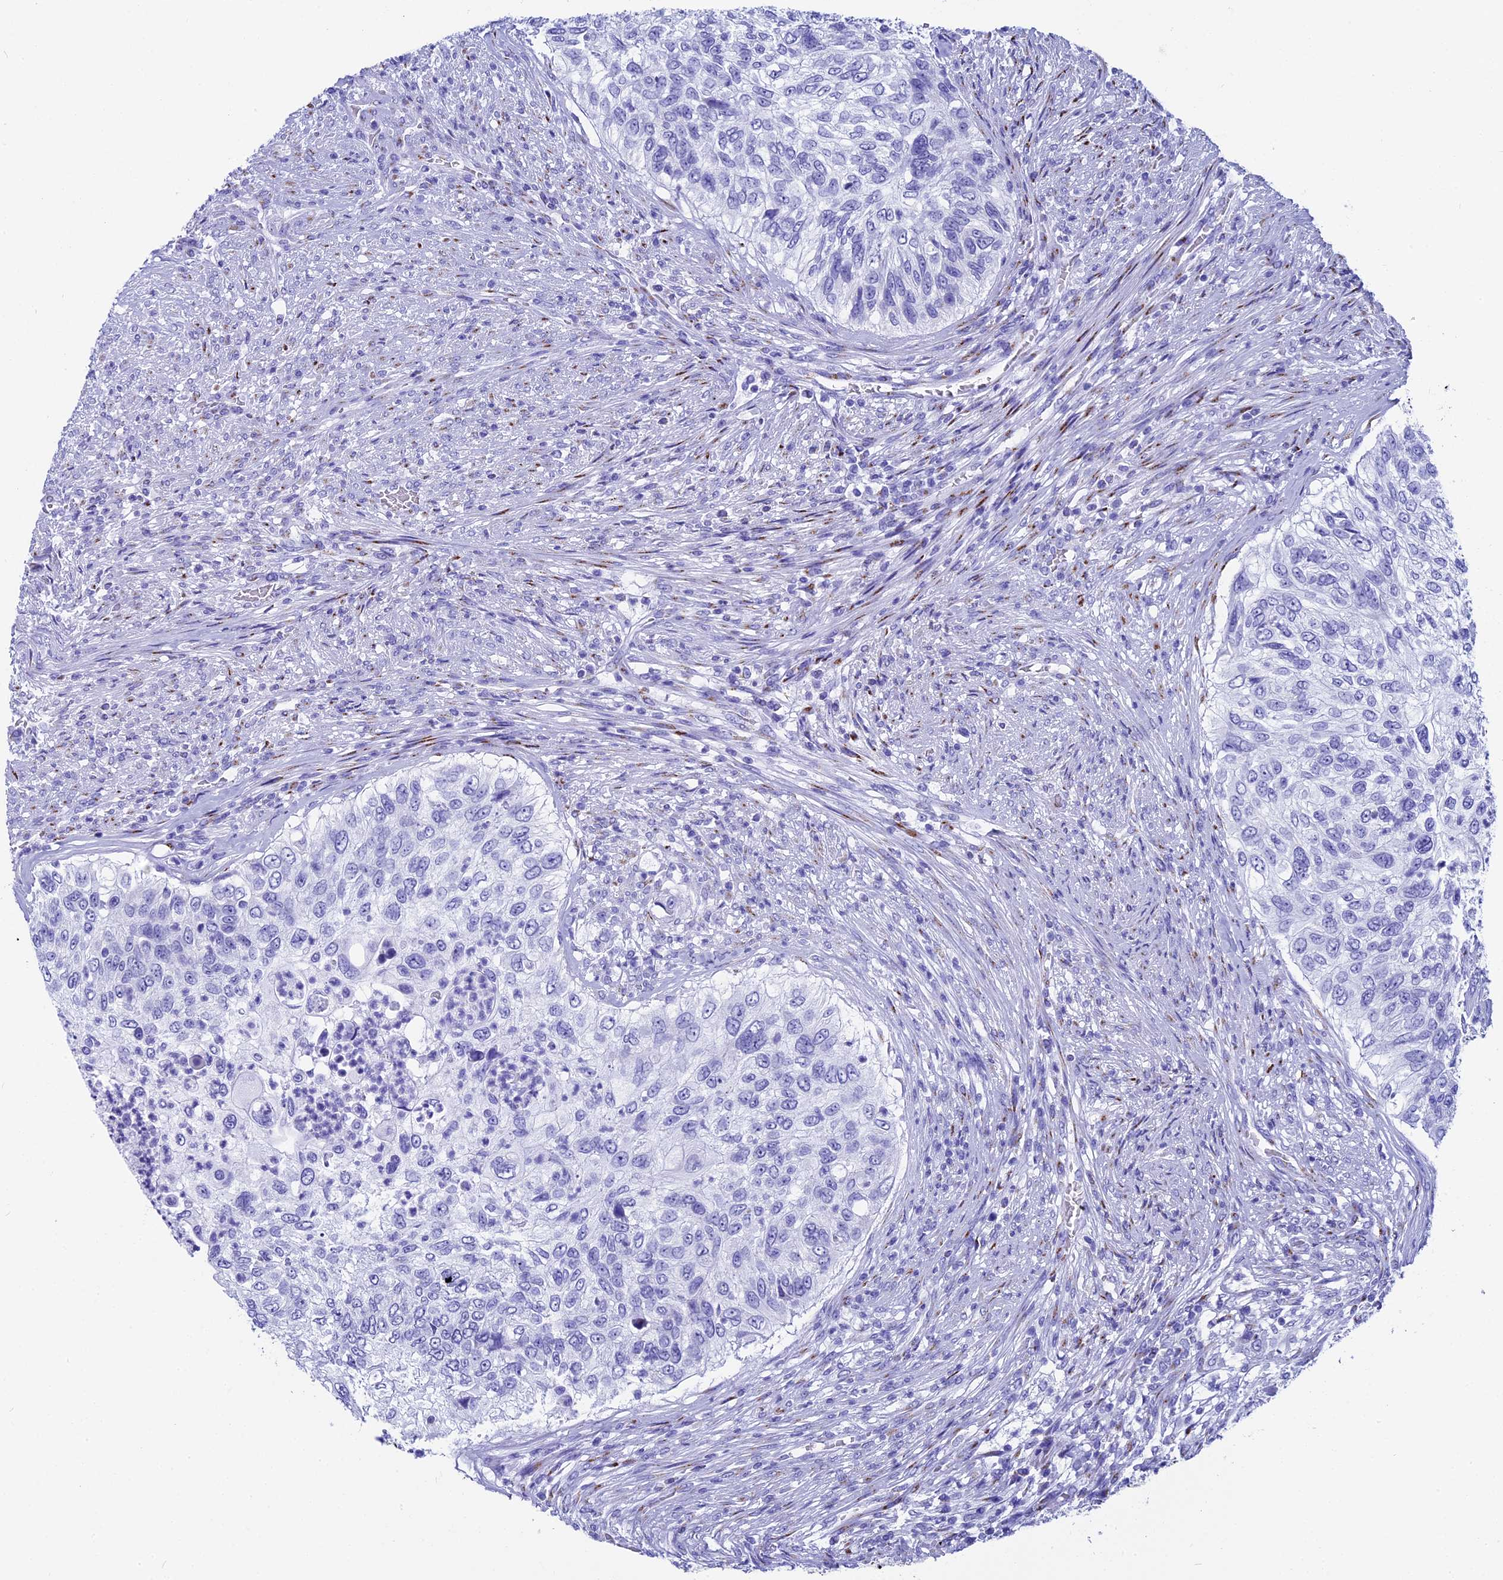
{"staining": {"intensity": "negative", "quantity": "none", "location": "none"}, "tissue": "urothelial cancer", "cell_type": "Tumor cells", "image_type": "cancer", "snomed": [{"axis": "morphology", "description": "Urothelial carcinoma, High grade"}, {"axis": "topography", "description": "Urinary bladder"}], "caption": "Tumor cells show no significant expression in urothelial cancer.", "gene": "AP3B2", "patient": {"sex": "female", "age": 60}}